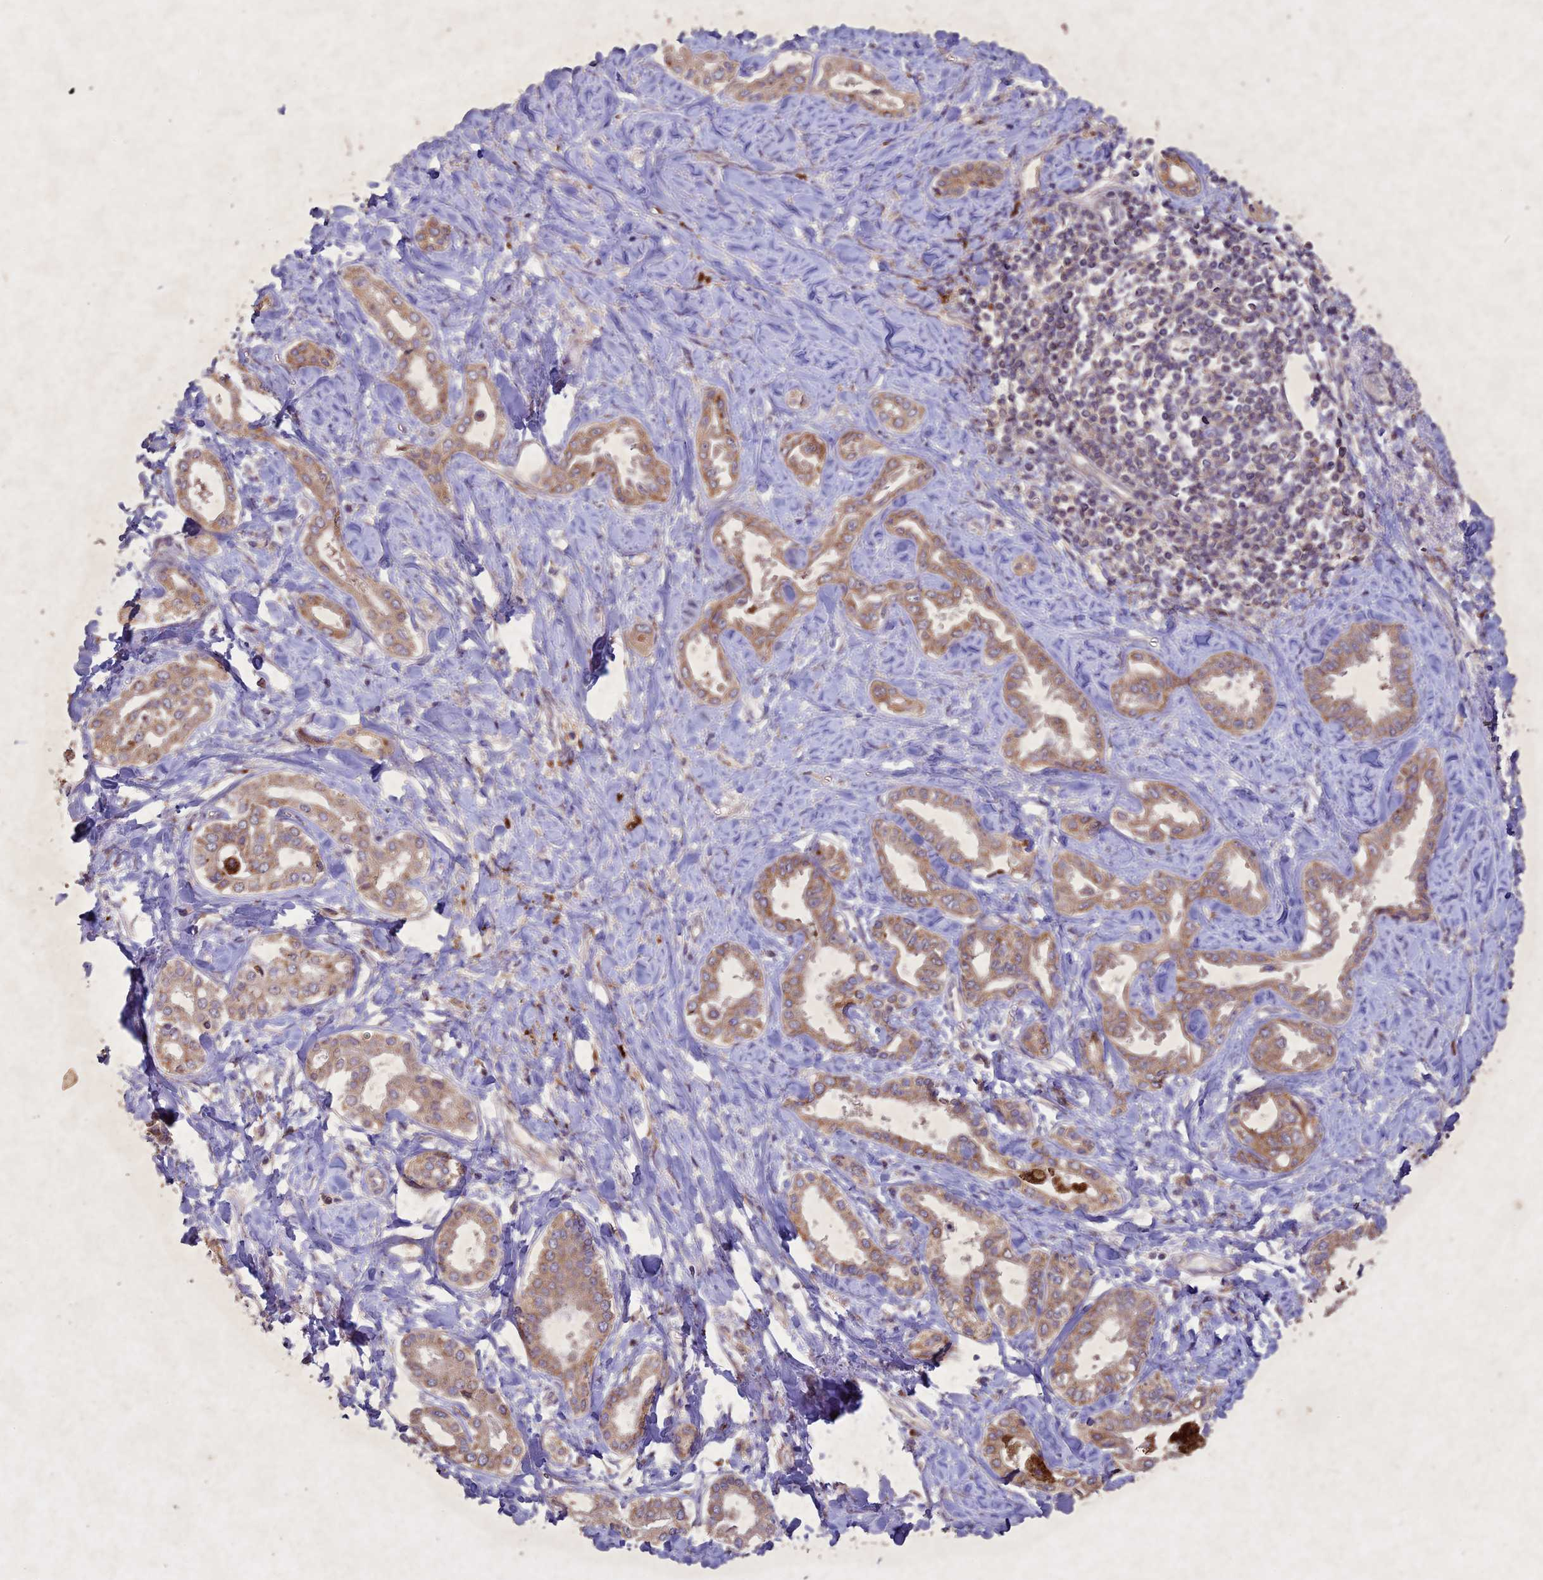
{"staining": {"intensity": "moderate", "quantity": ">75%", "location": "cytoplasmic/membranous"}, "tissue": "liver cancer", "cell_type": "Tumor cells", "image_type": "cancer", "snomed": [{"axis": "morphology", "description": "Cholangiocarcinoma"}, {"axis": "topography", "description": "Liver"}], "caption": "Protein staining exhibits moderate cytoplasmic/membranous expression in approximately >75% of tumor cells in cholangiocarcinoma (liver).", "gene": "CIAO2B", "patient": {"sex": "female", "age": 77}}